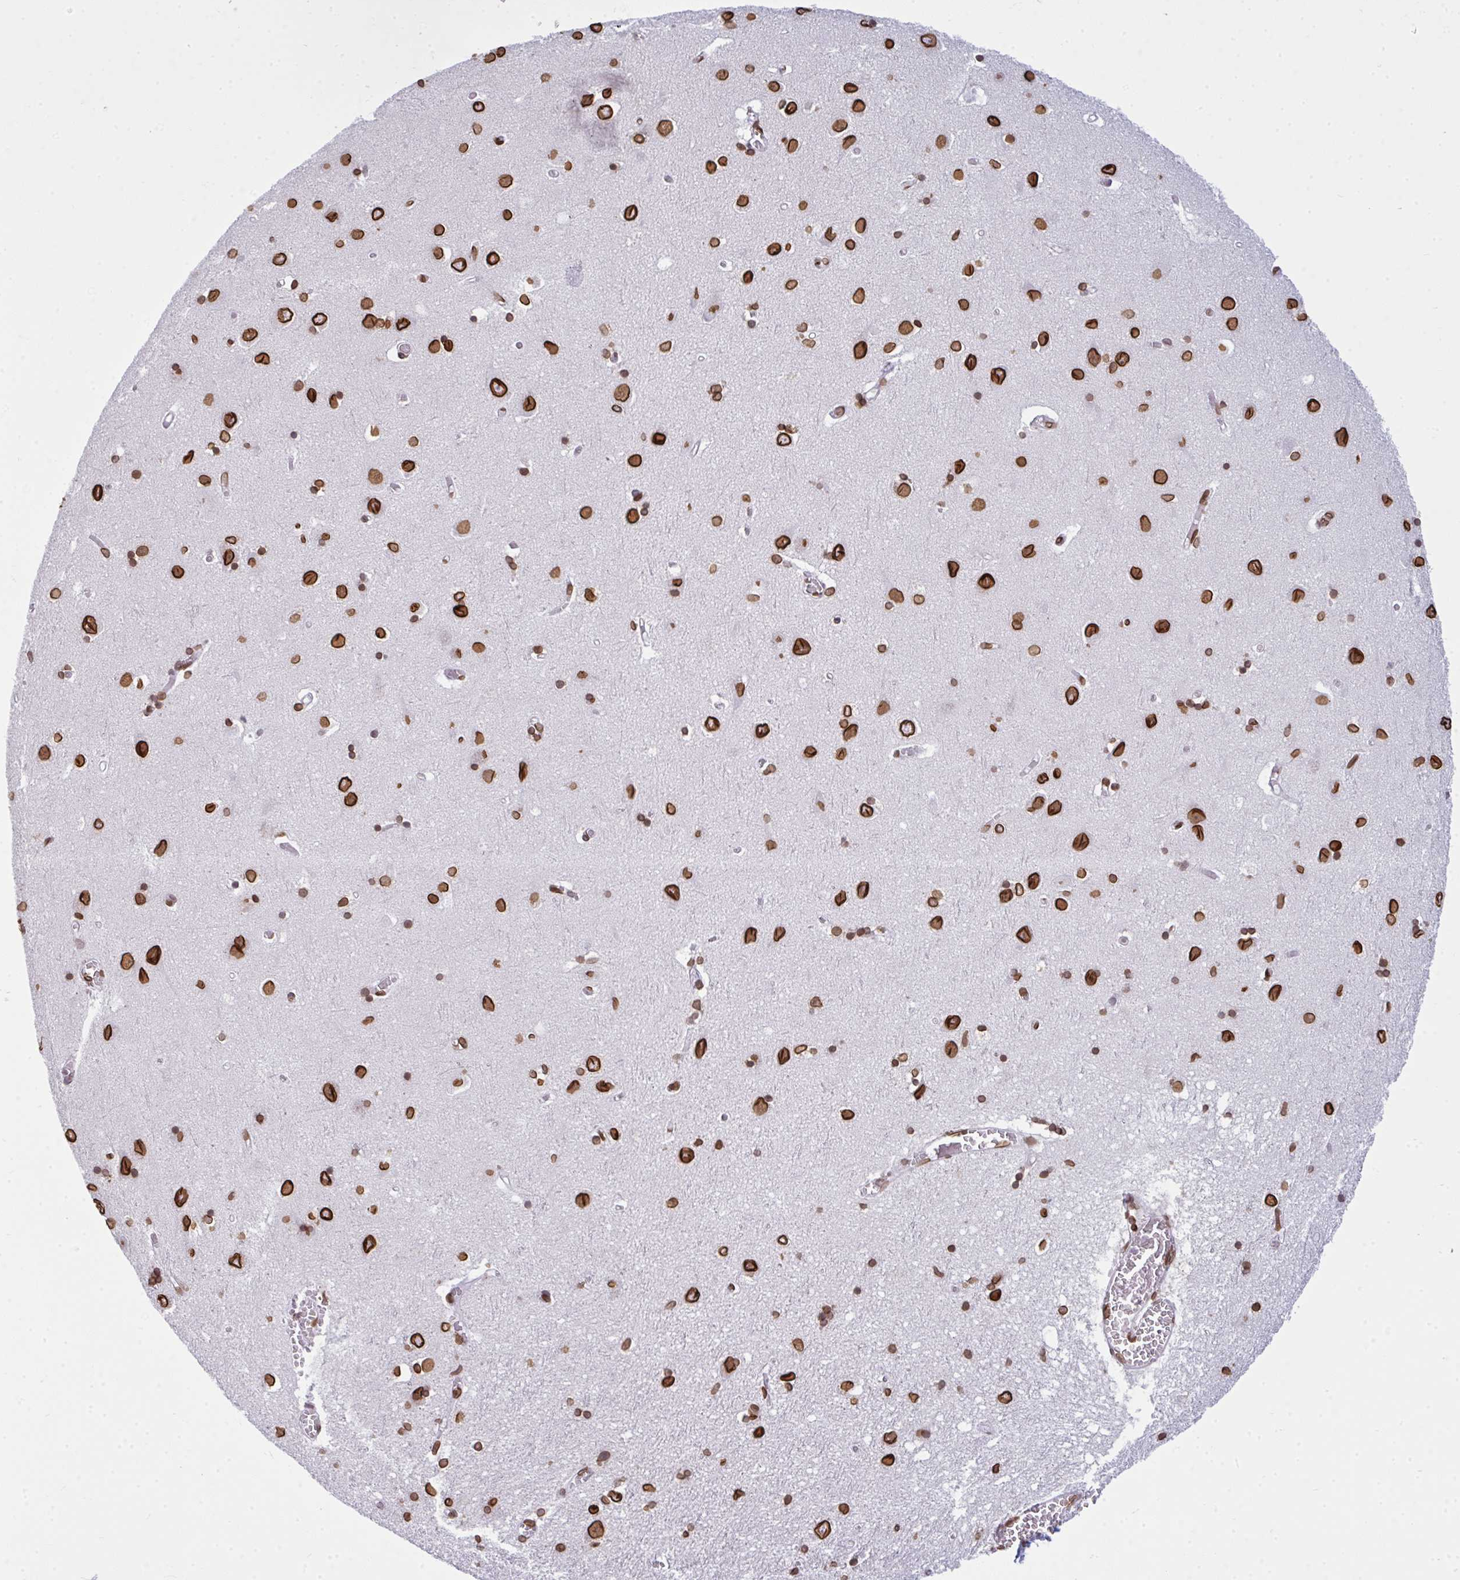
{"staining": {"intensity": "moderate", "quantity": ">75%", "location": "nuclear"}, "tissue": "cerebral cortex", "cell_type": "Endothelial cells", "image_type": "normal", "snomed": [{"axis": "morphology", "description": "Normal tissue, NOS"}, {"axis": "topography", "description": "Cerebral cortex"}], "caption": "IHC image of unremarkable human cerebral cortex stained for a protein (brown), which shows medium levels of moderate nuclear positivity in approximately >75% of endothelial cells.", "gene": "LMNB2", "patient": {"sex": "male", "age": 70}}